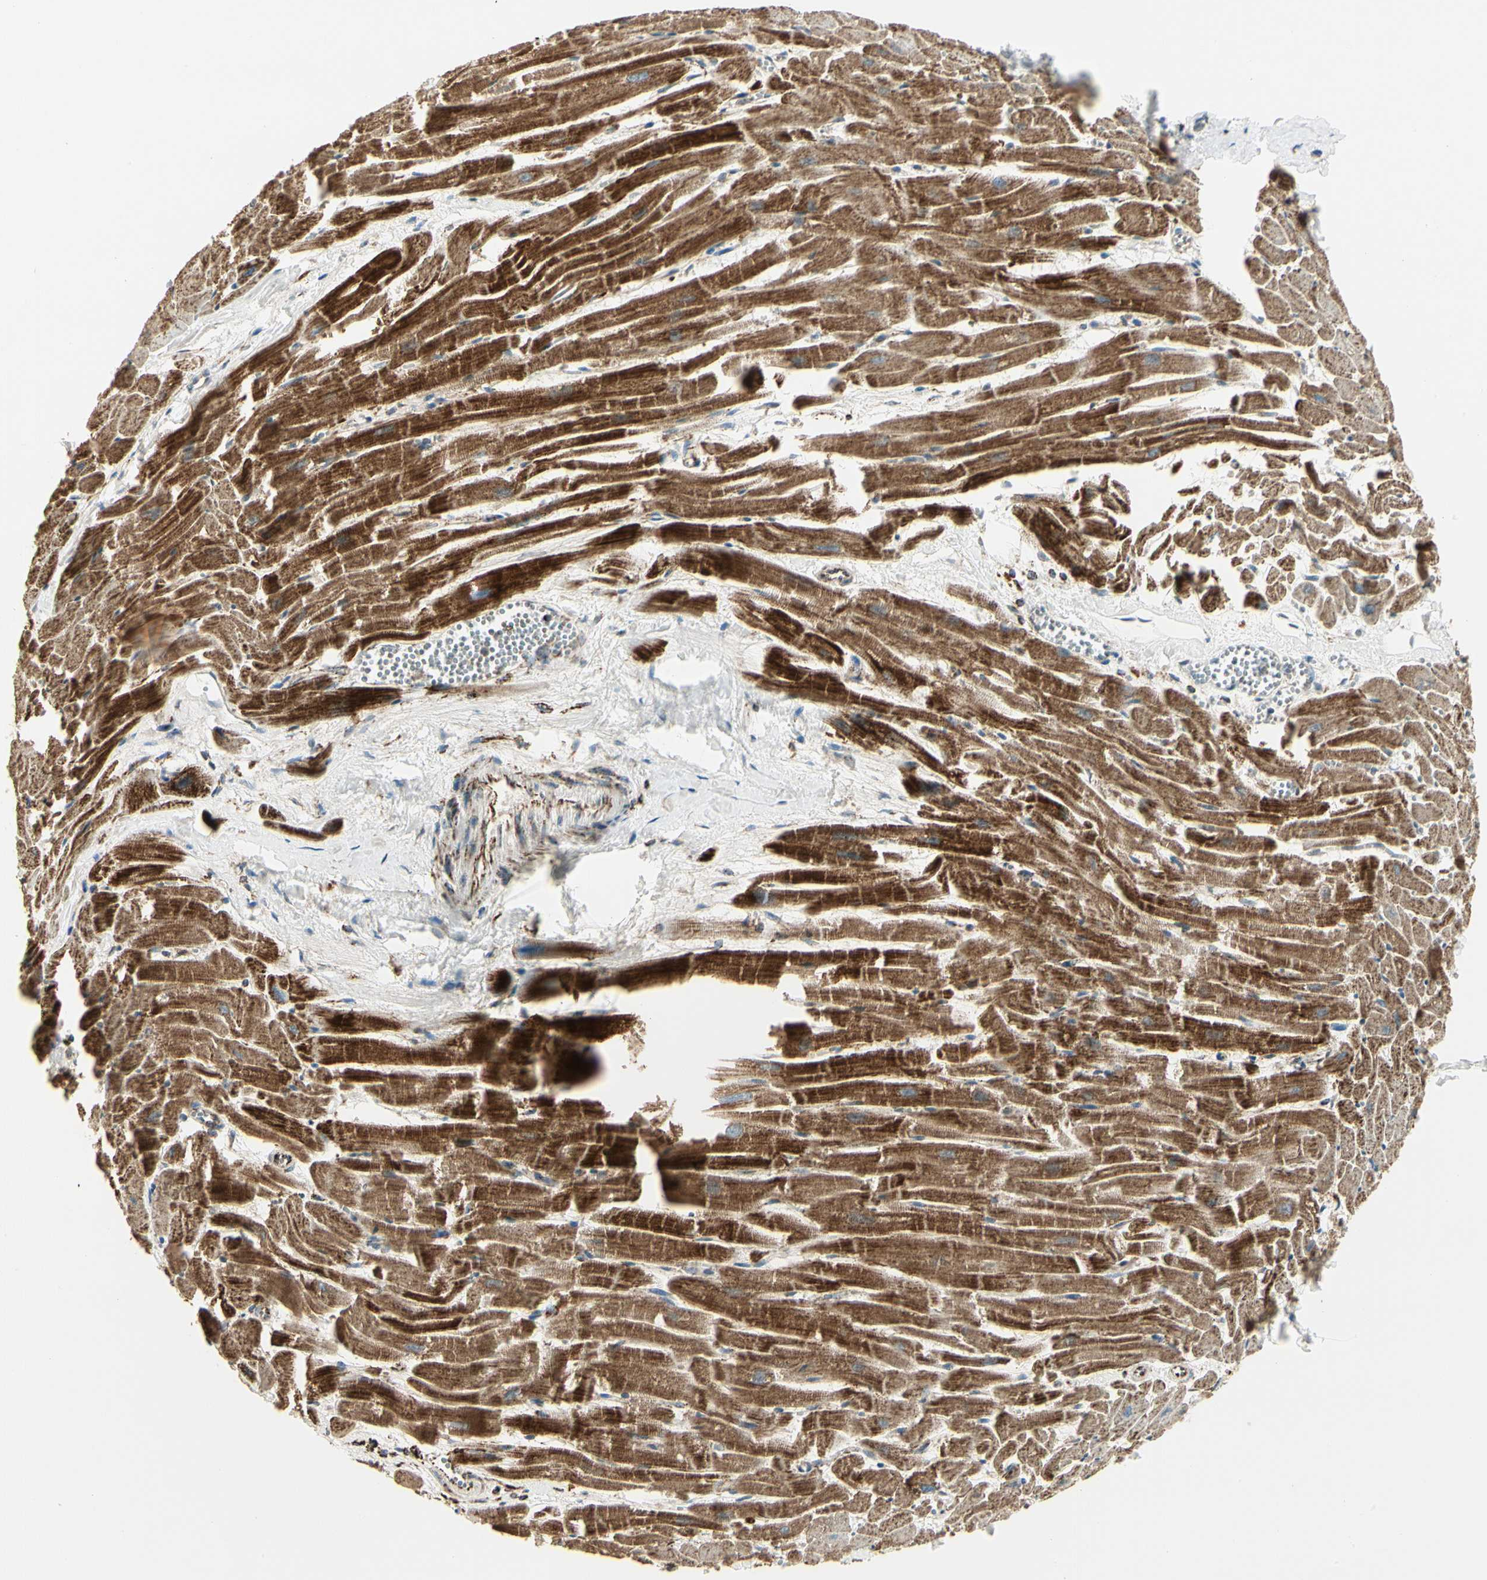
{"staining": {"intensity": "strong", "quantity": ">75%", "location": "cytoplasmic/membranous"}, "tissue": "heart muscle", "cell_type": "Cardiomyocytes", "image_type": "normal", "snomed": [{"axis": "morphology", "description": "Normal tissue, NOS"}, {"axis": "topography", "description": "Heart"}], "caption": "Immunohistochemical staining of unremarkable human heart muscle demonstrates strong cytoplasmic/membranous protein positivity in about >75% of cardiomyocytes.", "gene": "ME2", "patient": {"sex": "female", "age": 19}}